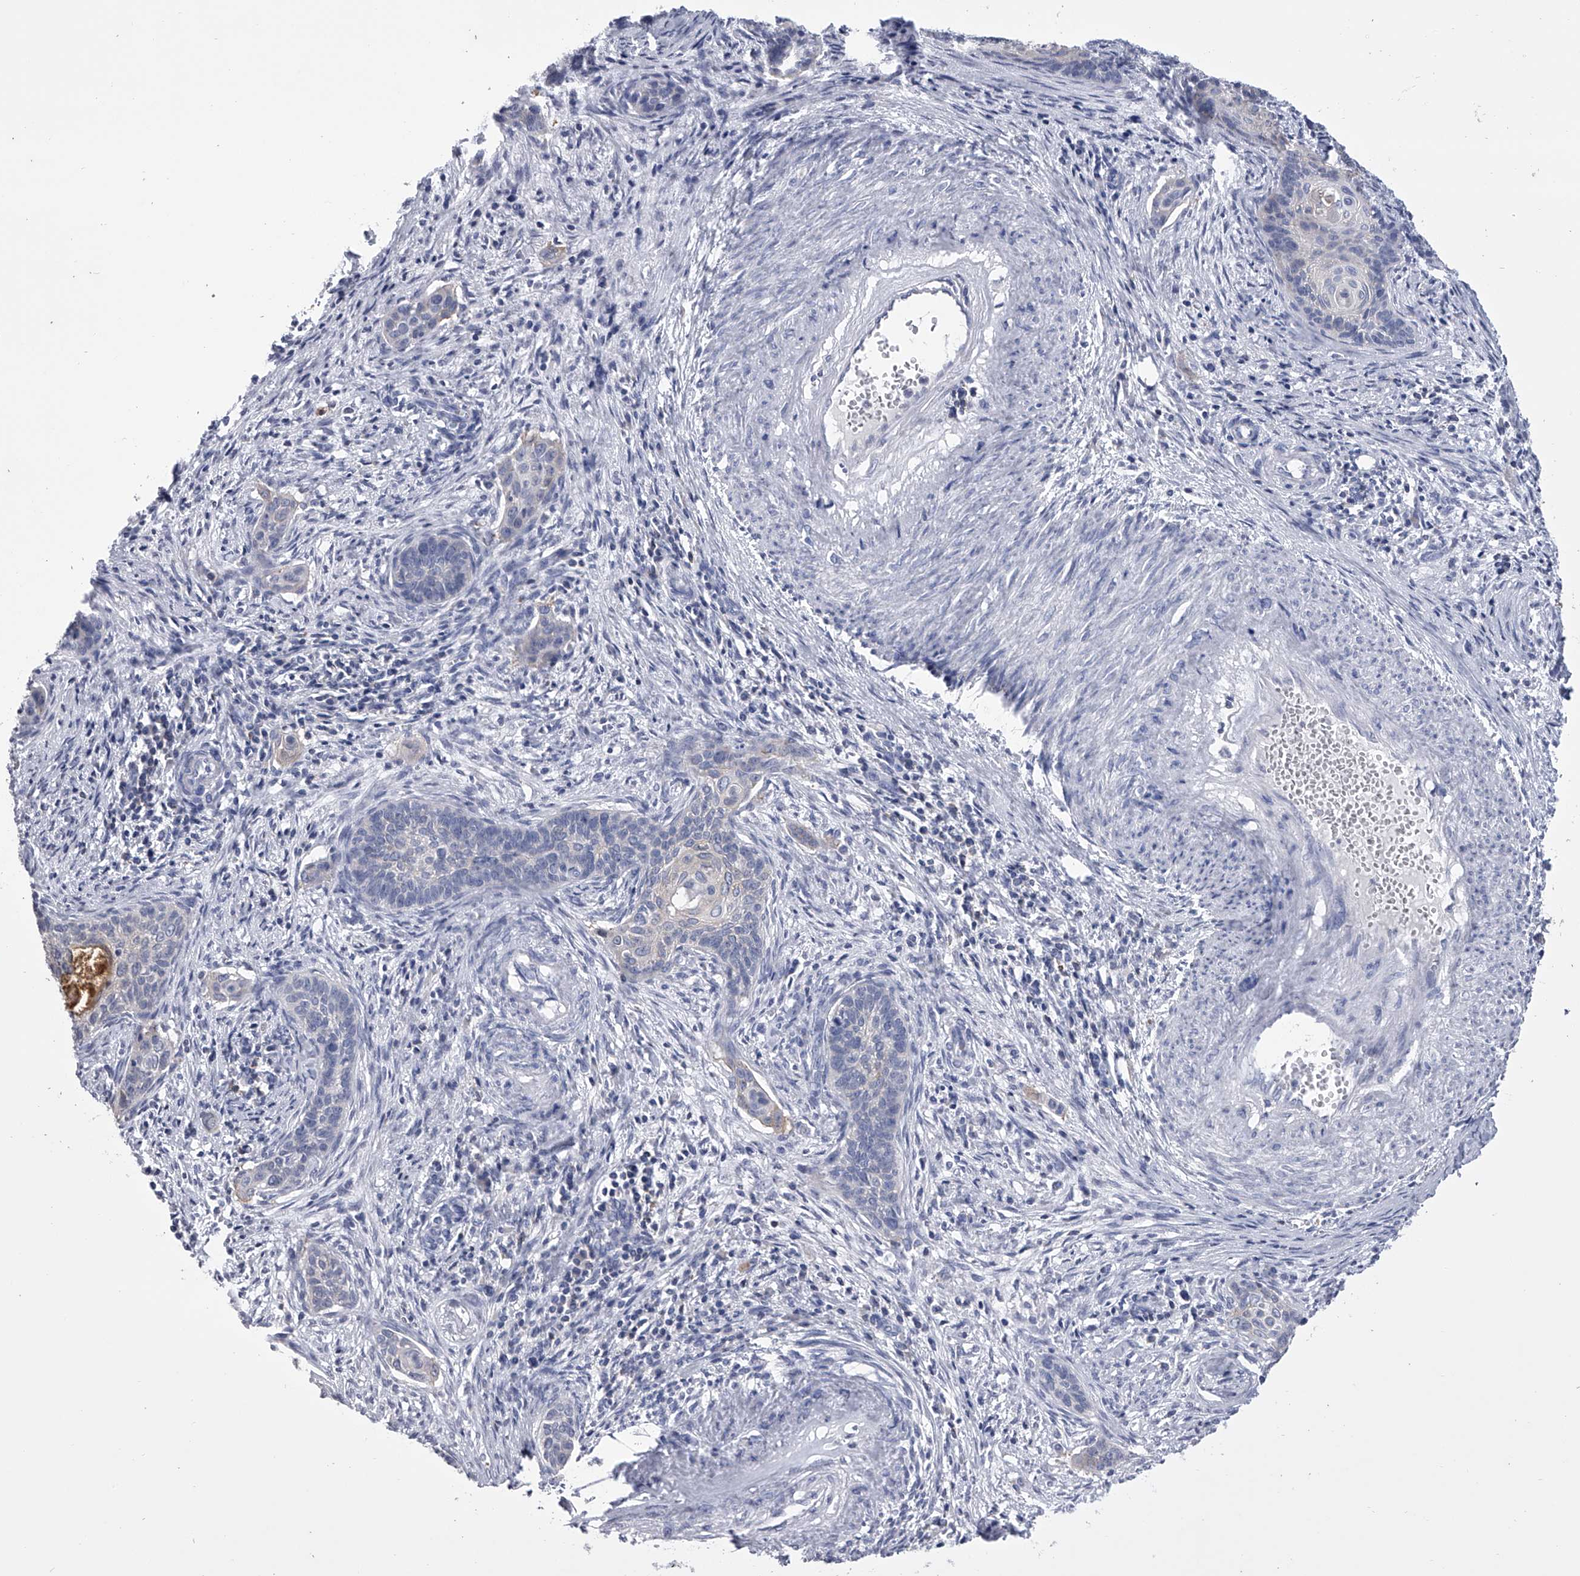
{"staining": {"intensity": "negative", "quantity": "none", "location": "none"}, "tissue": "cervical cancer", "cell_type": "Tumor cells", "image_type": "cancer", "snomed": [{"axis": "morphology", "description": "Squamous cell carcinoma, NOS"}, {"axis": "topography", "description": "Cervix"}], "caption": "Immunohistochemistry (IHC) photomicrograph of squamous cell carcinoma (cervical) stained for a protein (brown), which displays no positivity in tumor cells.", "gene": "TASP1", "patient": {"sex": "female", "age": 33}}